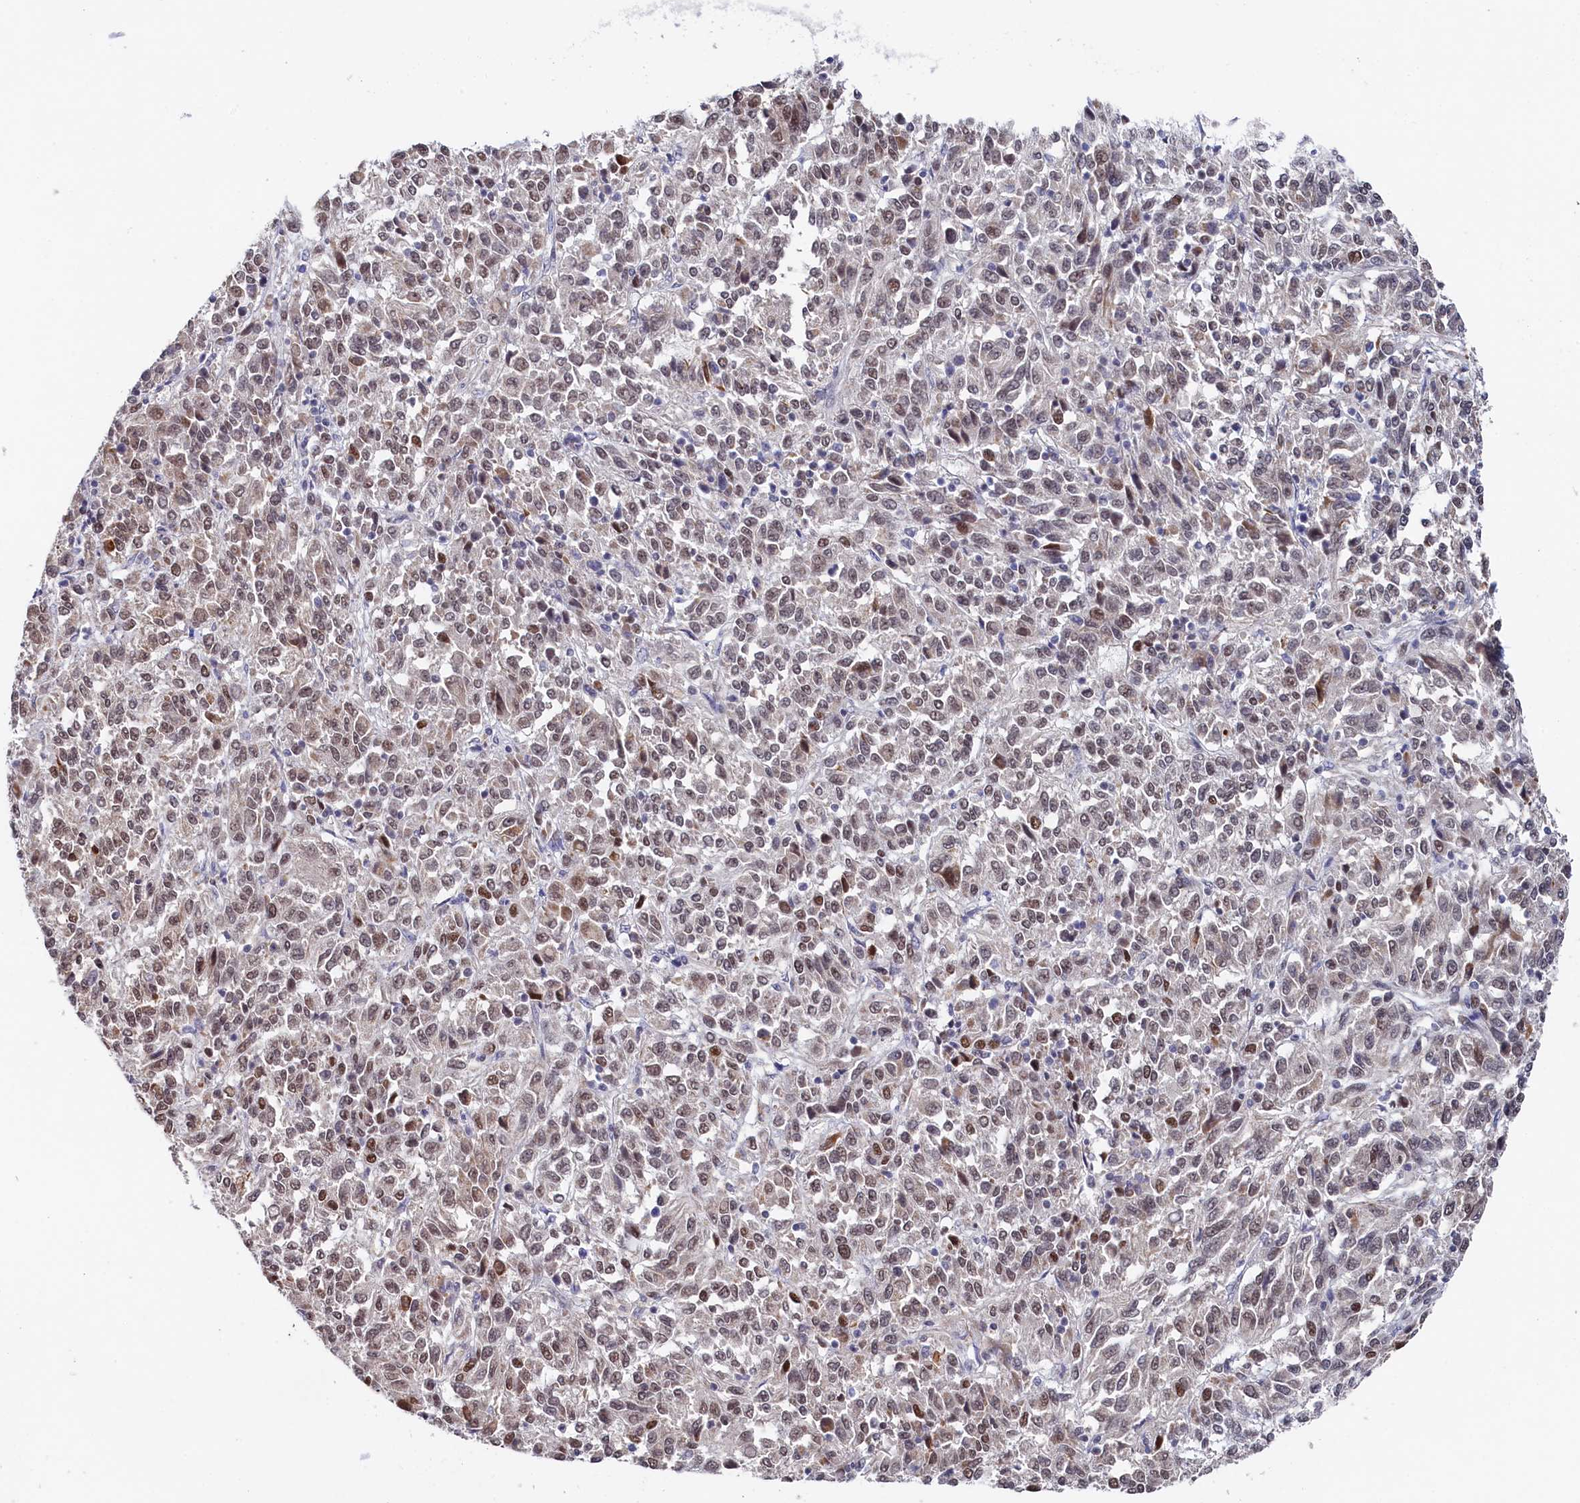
{"staining": {"intensity": "moderate", "quantity": ">75%", "location": "nuclear"}, "tissue": "melanoma", "cell_type": "Tumor cells", "image_type": "cancer", "snomed": [{"axis": "morphology", "description": "Malignant melanoma, Metastatic site"}, {"axis": "topography", "description": "Lung"}], "caption": "Brown immunohistochemical staining in human malignant melanoma (metastatic site) demonstrates moderate nuclear expression in about >75% of tumor cells.", "gene": "TIGD4", "patient": {"sex": "male", "age": 64}}